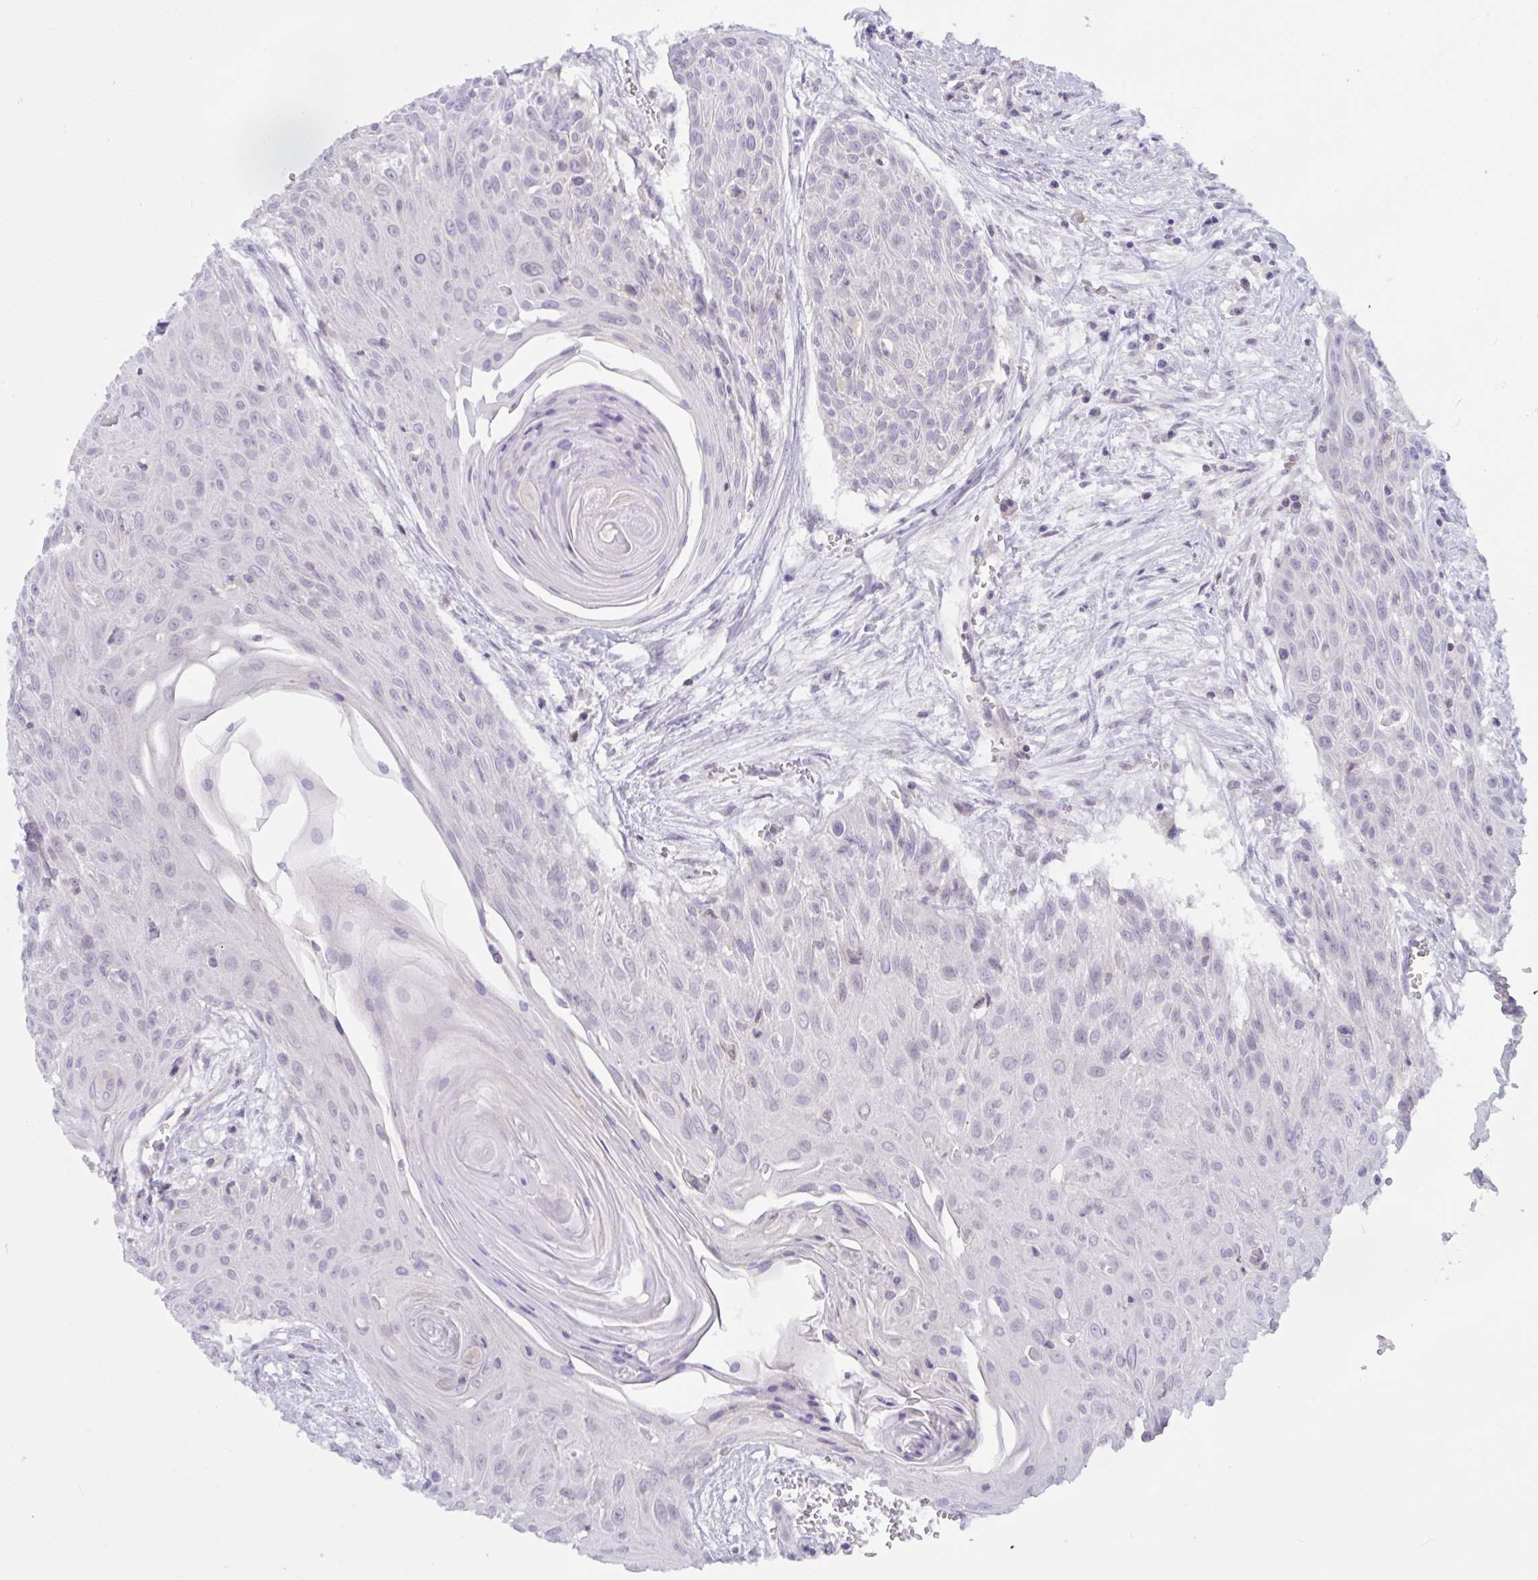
{"staining": {"intensity": "negative", "quantity": "none", "location": "none"}, "tissue": "head and neck cancer", "cell_type": "Tumor cells", "image_type": "cancer", "snomed": [{"axis": "morphology", "description": "Squamous cell carcinoma, NOS"}, {"axis": "topography", "description": "Lymph node"}, {"axis": "topography", "description": "Salivary gland"}, {"axis": "topography", "description": "Head-Neck"}], "caption": "Head and neck cancer (squamous cell carcinoma) was stained to show a protein in brown. There is no significant staining in tumor cells.", "gene": "TANK", "patient": {"sex": "female", "age": 74}}